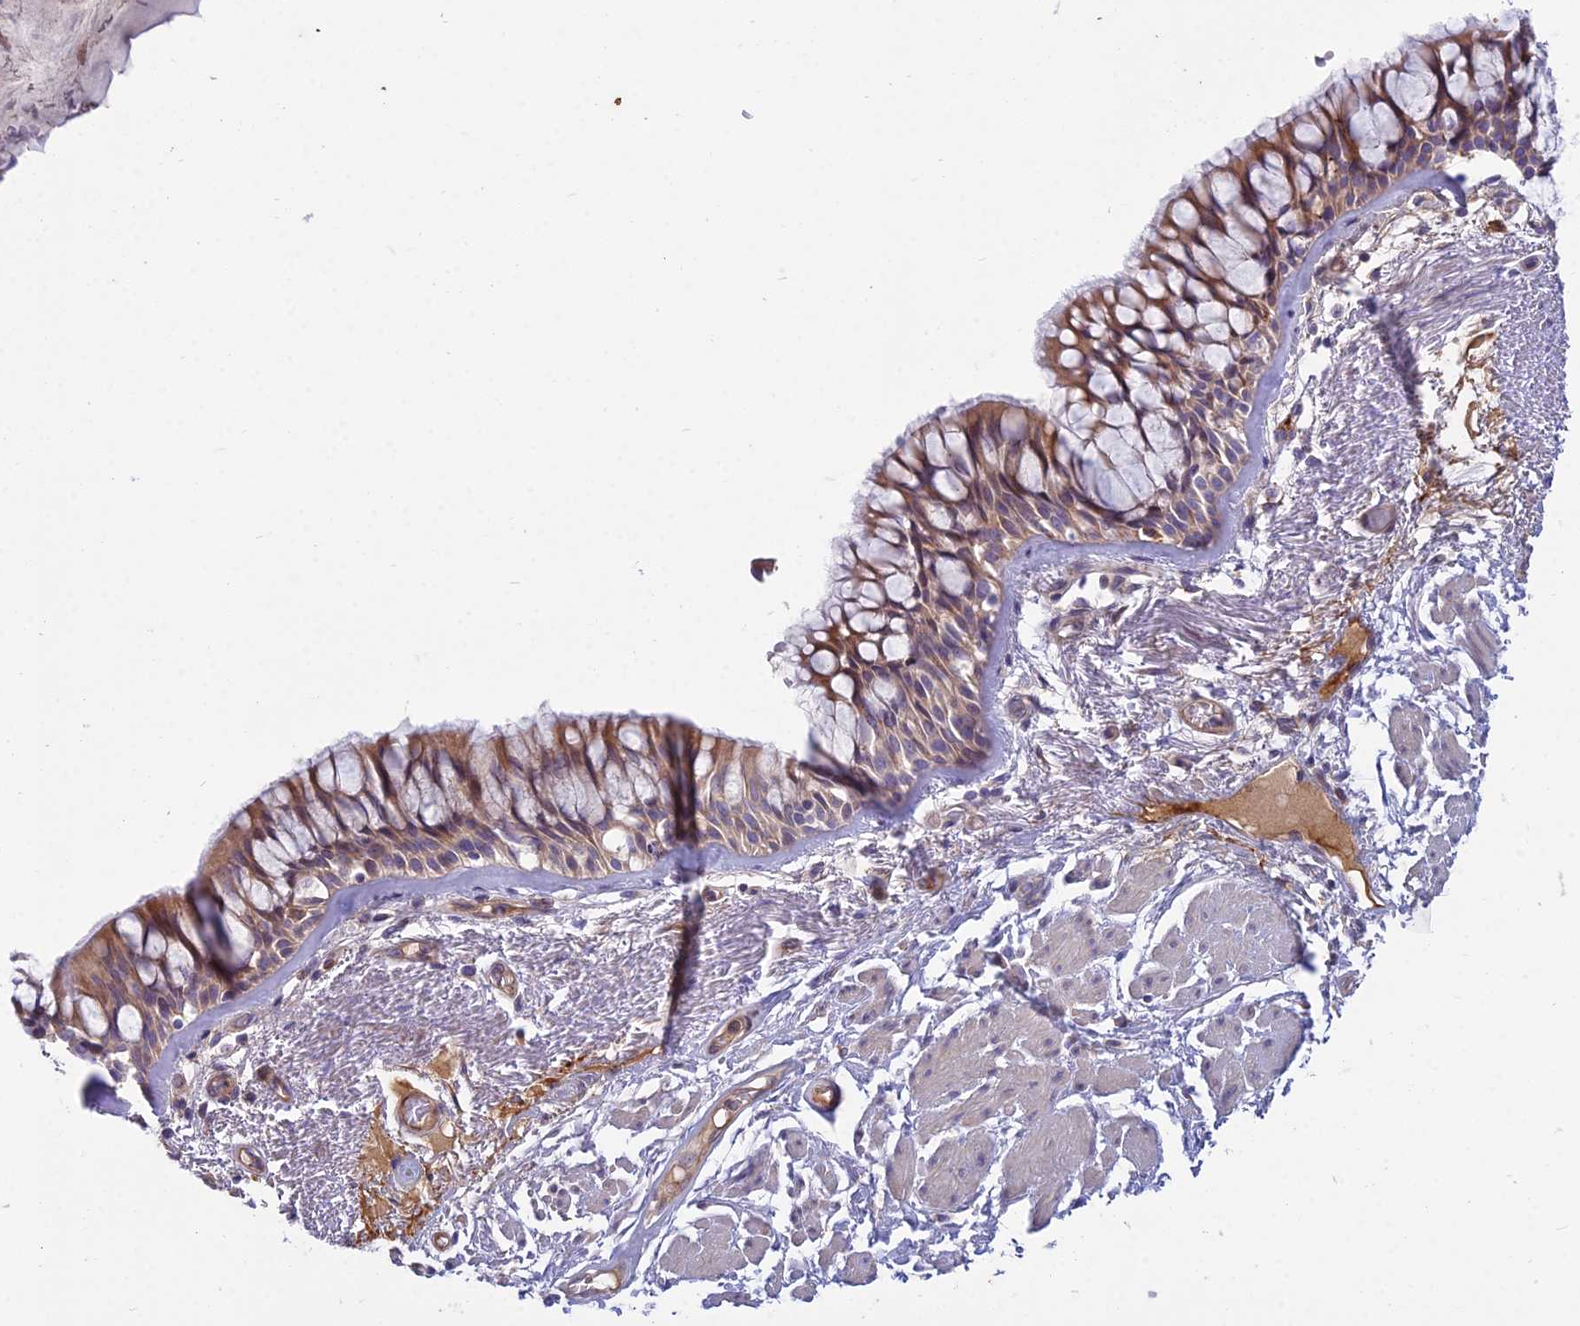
{"staining": {"intensity": "moderate", "quantity": ">75%", "location": "cytoplasmic/membranous"}, "tissue": "bronchus", "cell_type": "Respiratory epithelial cells", "image_type": "normal", "snomed": [{"axis": "morphology", "description": "Normal tissue, NOS"}, {"axis": "topography", "description": "Bronchus"}], "caption": "Immunohistochemistry (IHC) image of unremarkable bronchus stained for a protein (brown), which displays medium levels of moderate cytoplasmic/membranous expression in approximately >75% of respiratory epithelial cells.", "gene": "DUS2", "patient": {"sex": "male", "age": 66}}